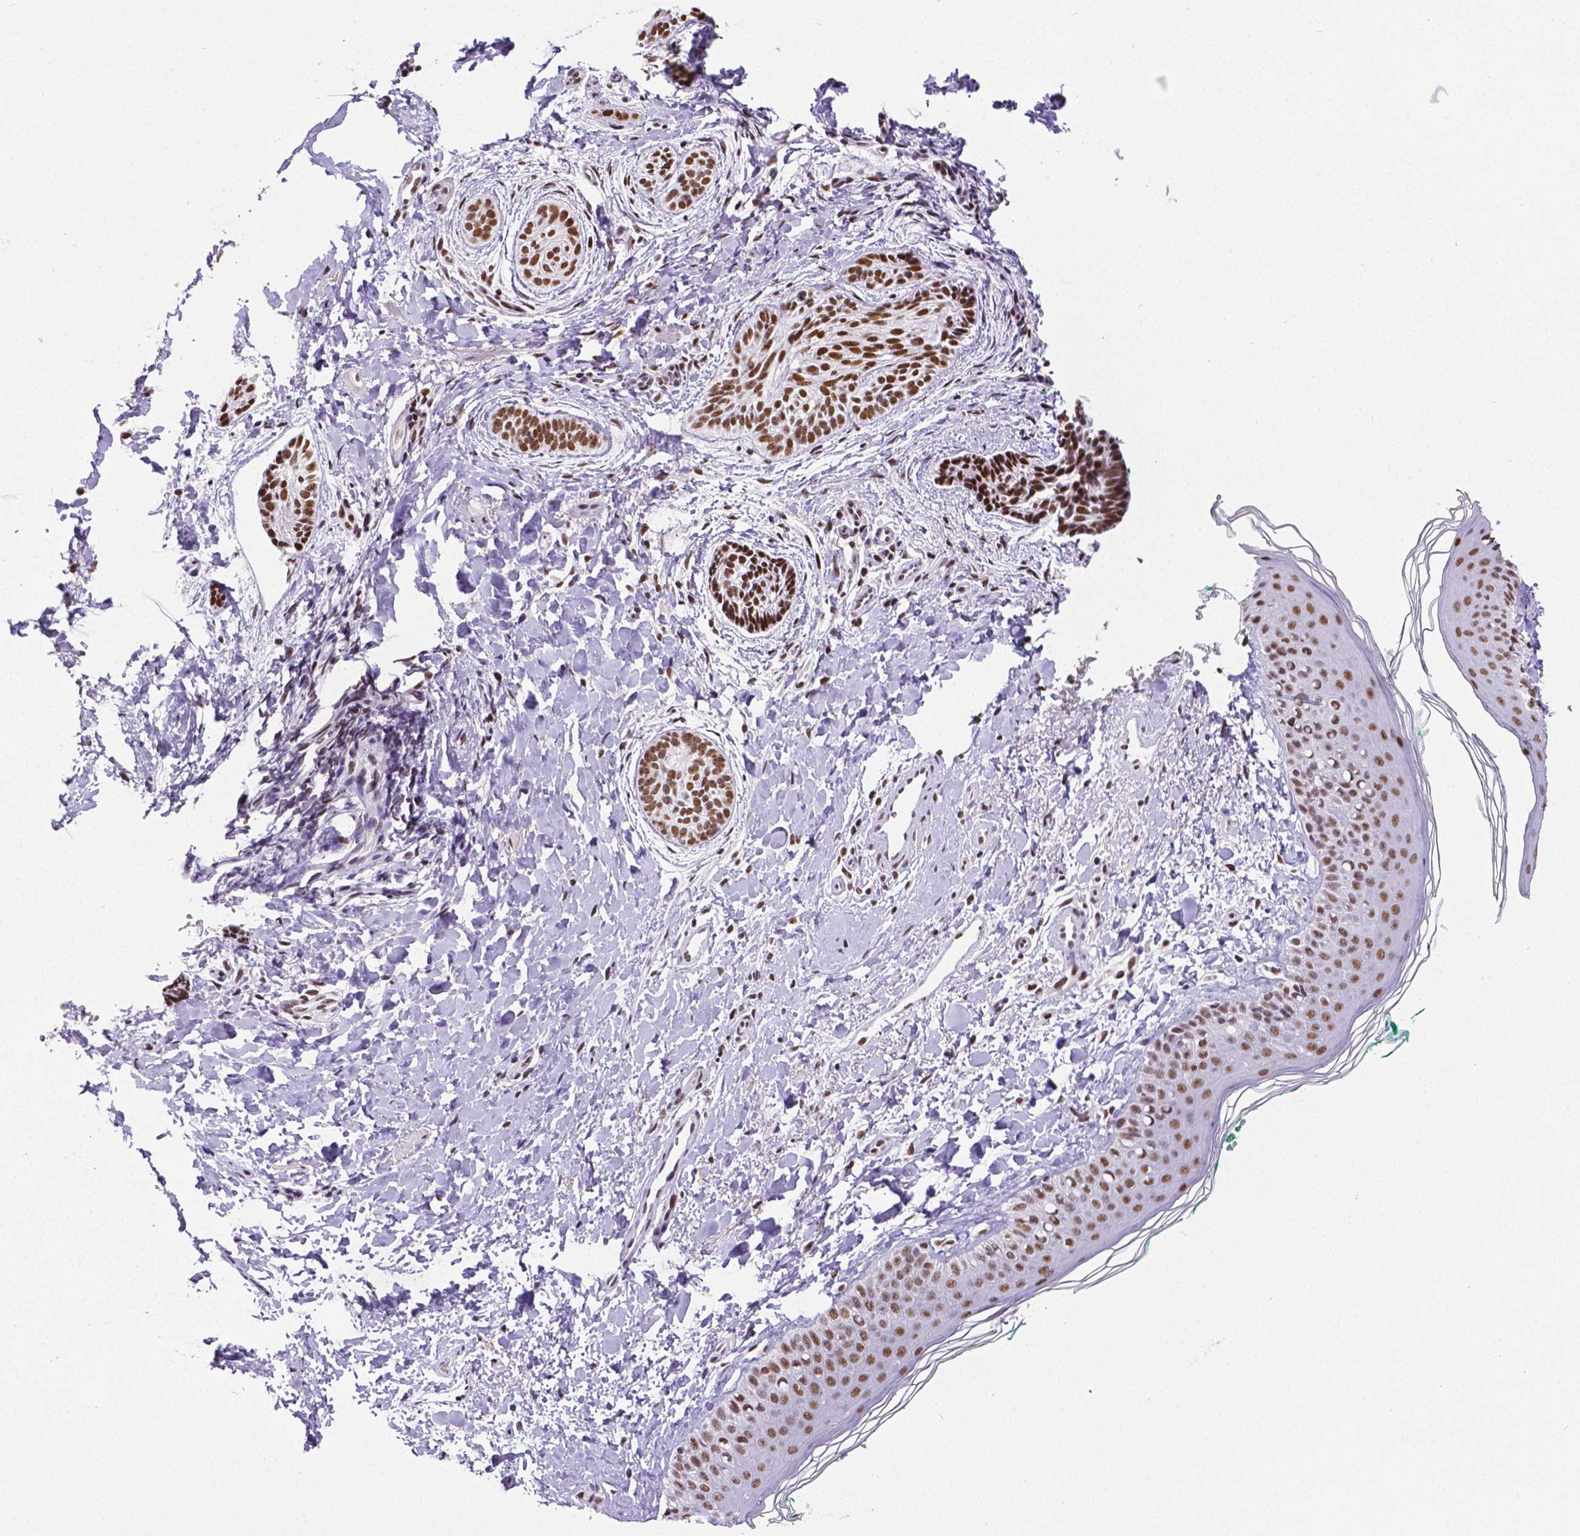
{"staining": {"intensity": "strong", "quantity": ">75%", "location": "nuclear"}, "tissue": "skin cancer", "cell_type": "Tumor cells", "image_type": "cancer", "snomed": [{"axis": "morphology", "description": "Basal cell carcinoma"}, {"axis": "topography", "description": "Skin"}], "caption": "Immunohistochemical staining of human basal cell carcinoma (skin) exhibits high levels of strong nuclear expression in about >75% of tumor cells.", "gene": "REST", "patient": {"sex": "male", "age": 63}}